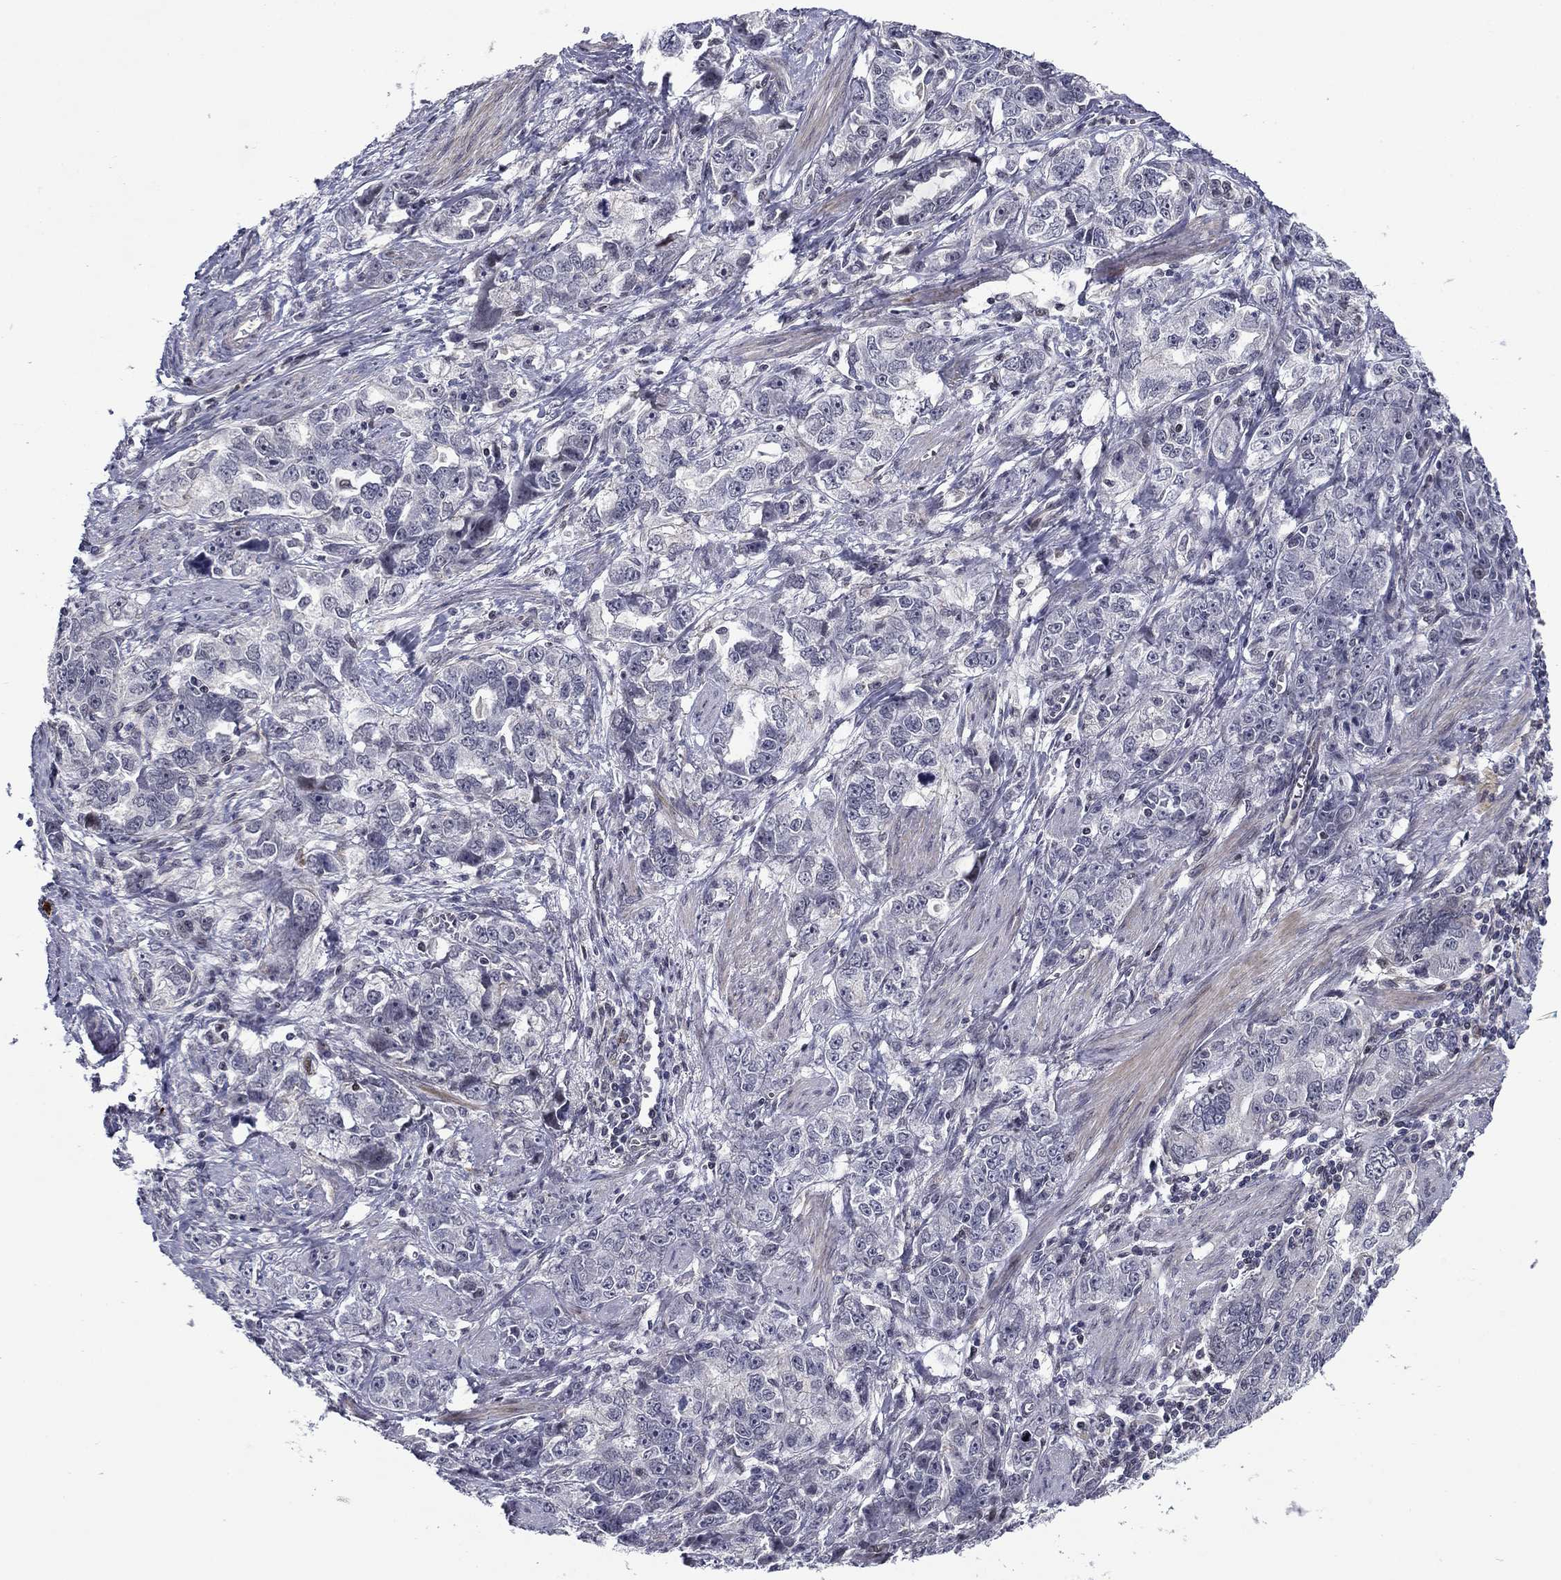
{"staining": {"intensity": "negative", "quantity": "none", "location": "none"}, "tissue": "ovarian cancer", "cell_type": "Tumor cells", "image_type": "cancer", "snomed": [{"axis": "morphology", "description": "Cystadenocarcinoma, serous, NOS"}, {"axis": "topography", "description": "Ovary"}], "caption": "Immunohistochemistry of ovarian cancer (serous cystadenocarcinoma) reveals no expression in tumor cells.", "gene": "B3GAT1", "patient": {"sex": "female", "age": 51}}